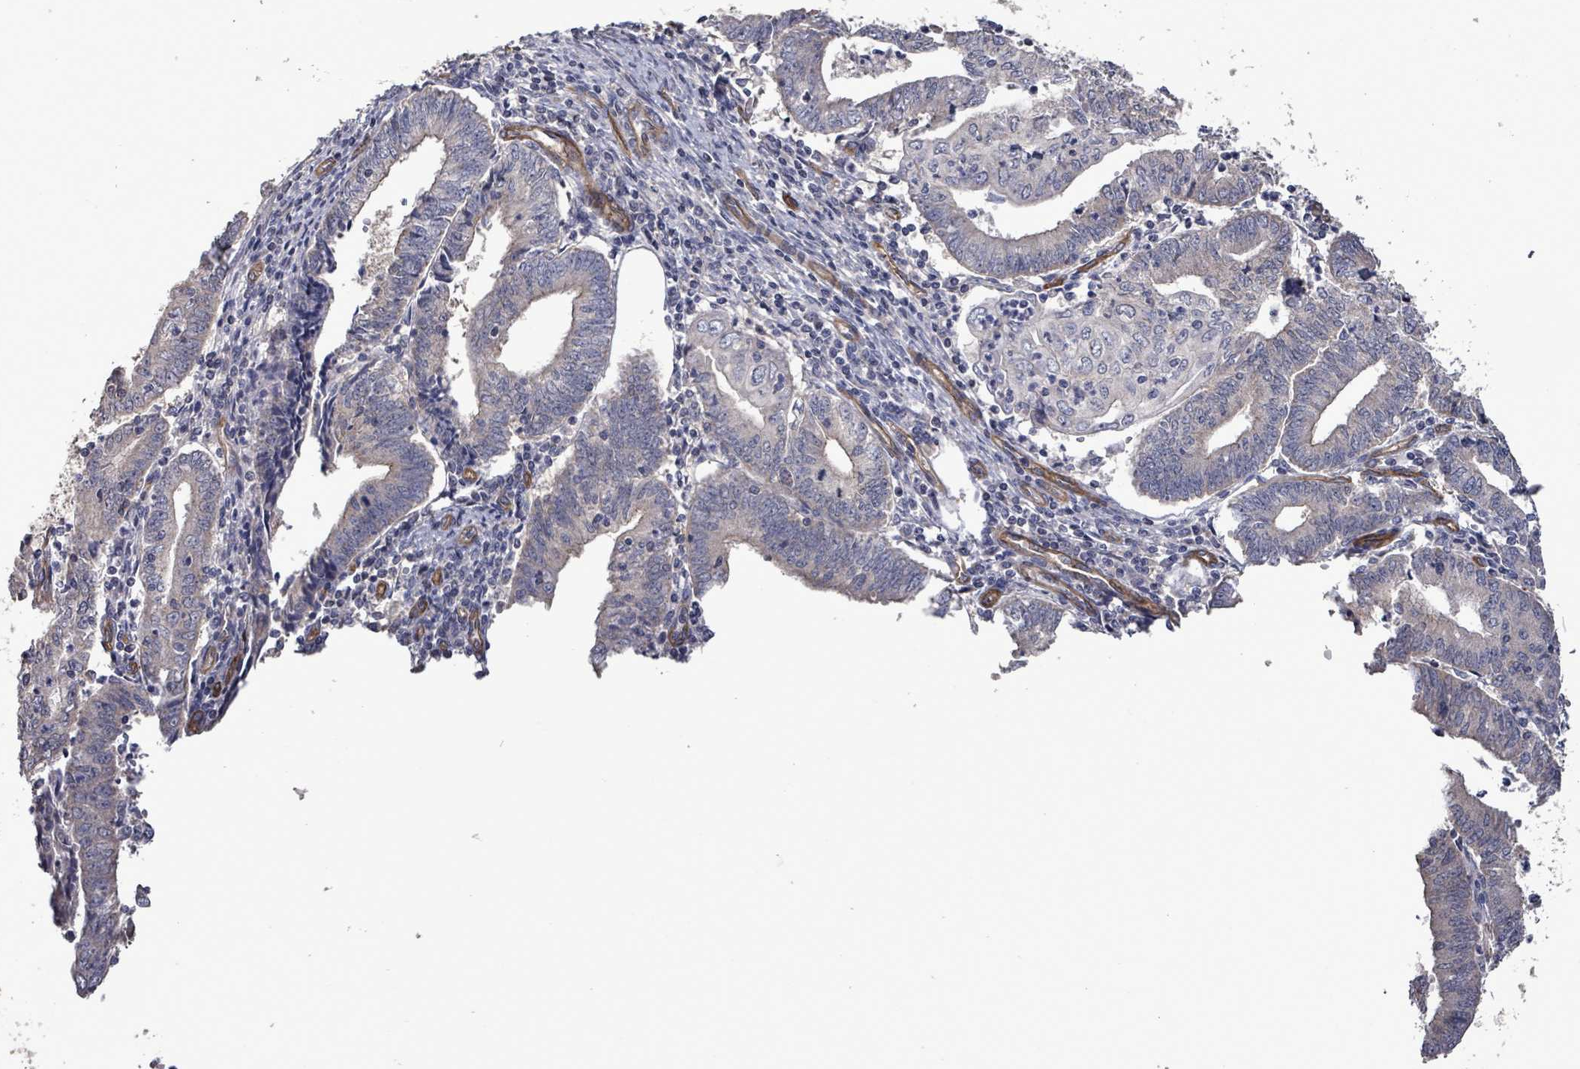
{"staining": {"intensity": "weak", "quantity": "<25%", "location": "cytoplasmic/membranous"}, "tissue": "endometrial cancer", "cell_type": "Tumor cells", "image_type": "cancer", "snomed": [{"axis": "morphology", "description": "Adenocarcinoma, NOS"}, {"axis": "topography", "description": "Endometrium"}], "caption": "There is no significant expression in tumor cells of endometrial cancer (adenocarcinoma). (Stains: DAB (3,3'-diaminobenzidine) IHC with hematoxylin counter stain, Microscopy: brightfield microscopy at high magnification).", "gene": "KANK3", "patient": {"sex": "female", "age": 60}}